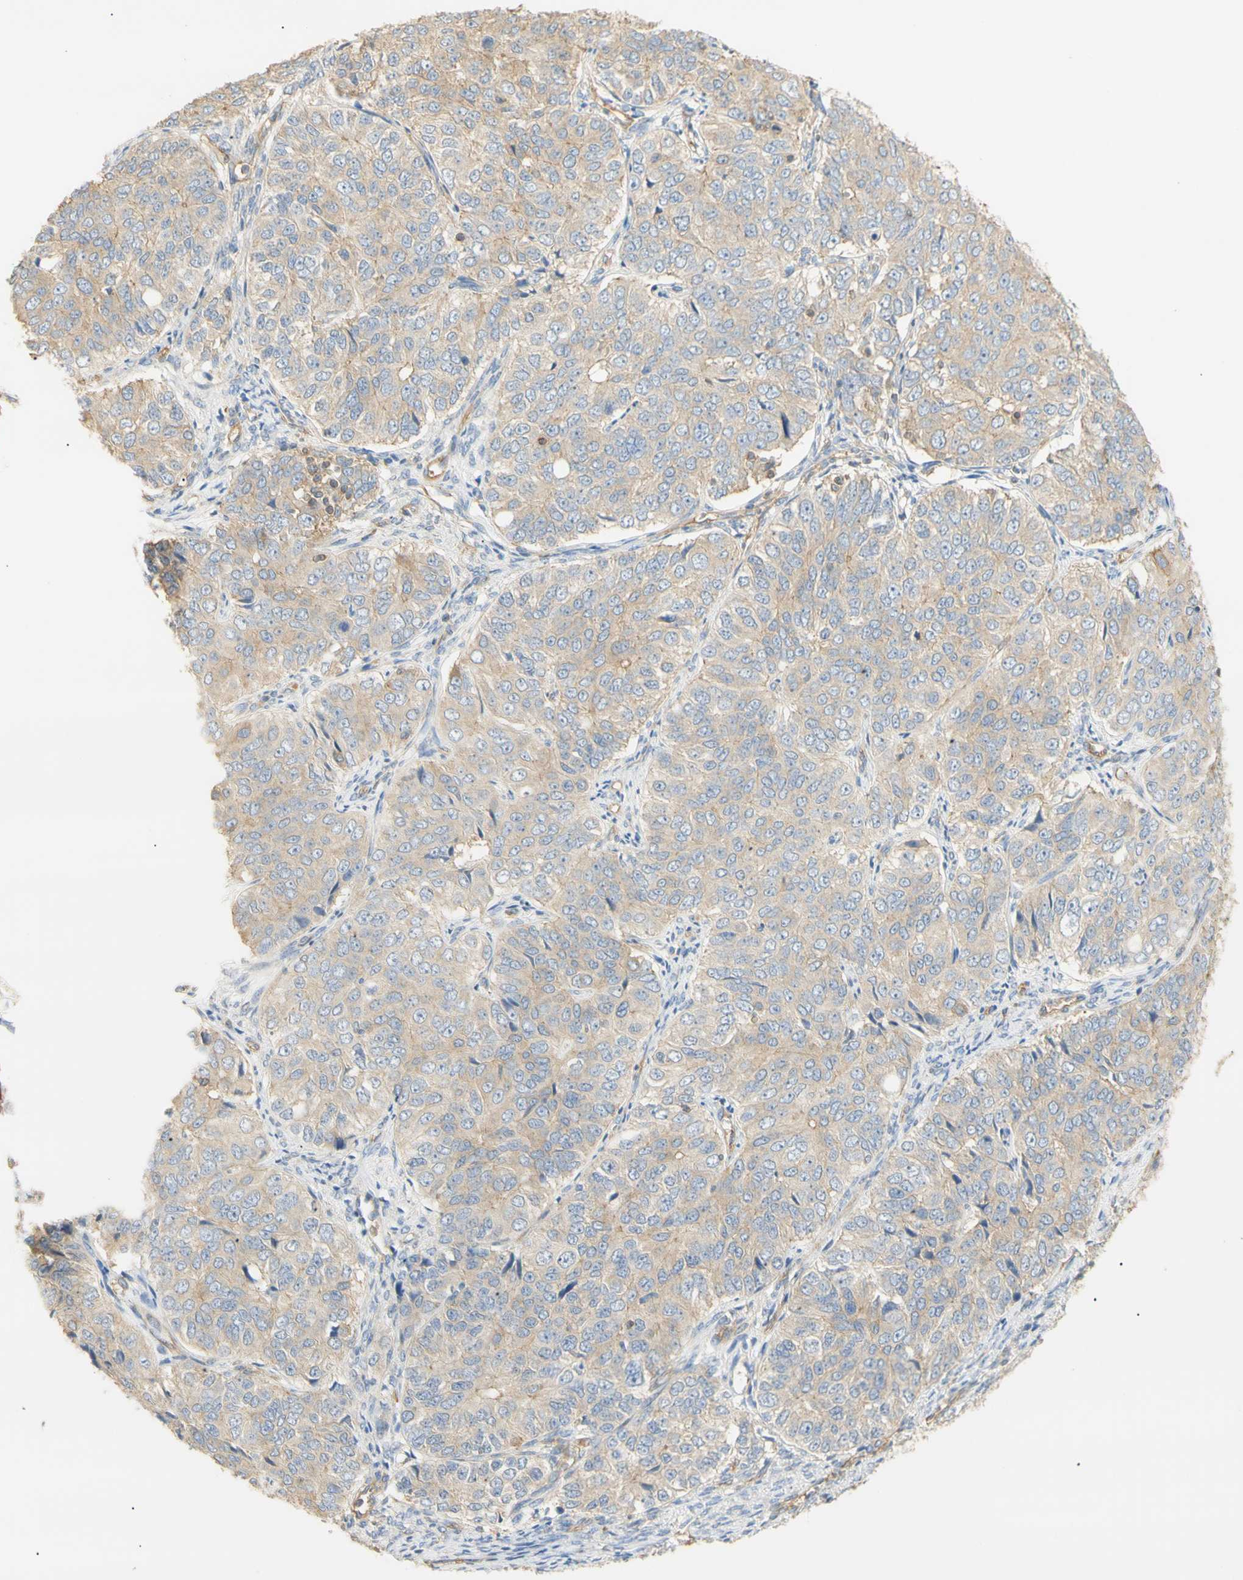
{"staining": {"intensity": "negative", "quantity": "none", "location": "none"}, "tissue": "ovarian cancer", "cell_type": "Tumor cells", "image_type": "cancer", "snomed": [{"axis": "morphology", "description": "Carcinoma, endometroid"}, {"axis": "topography", "description": "Ovary"}], "caption": "This is an immunohistochemistry histopathology image of human ovarian cancer. There is no expression in tumor cells.", "gene": "KCNE4", "patient": {"sex": "female", "age": 51}}